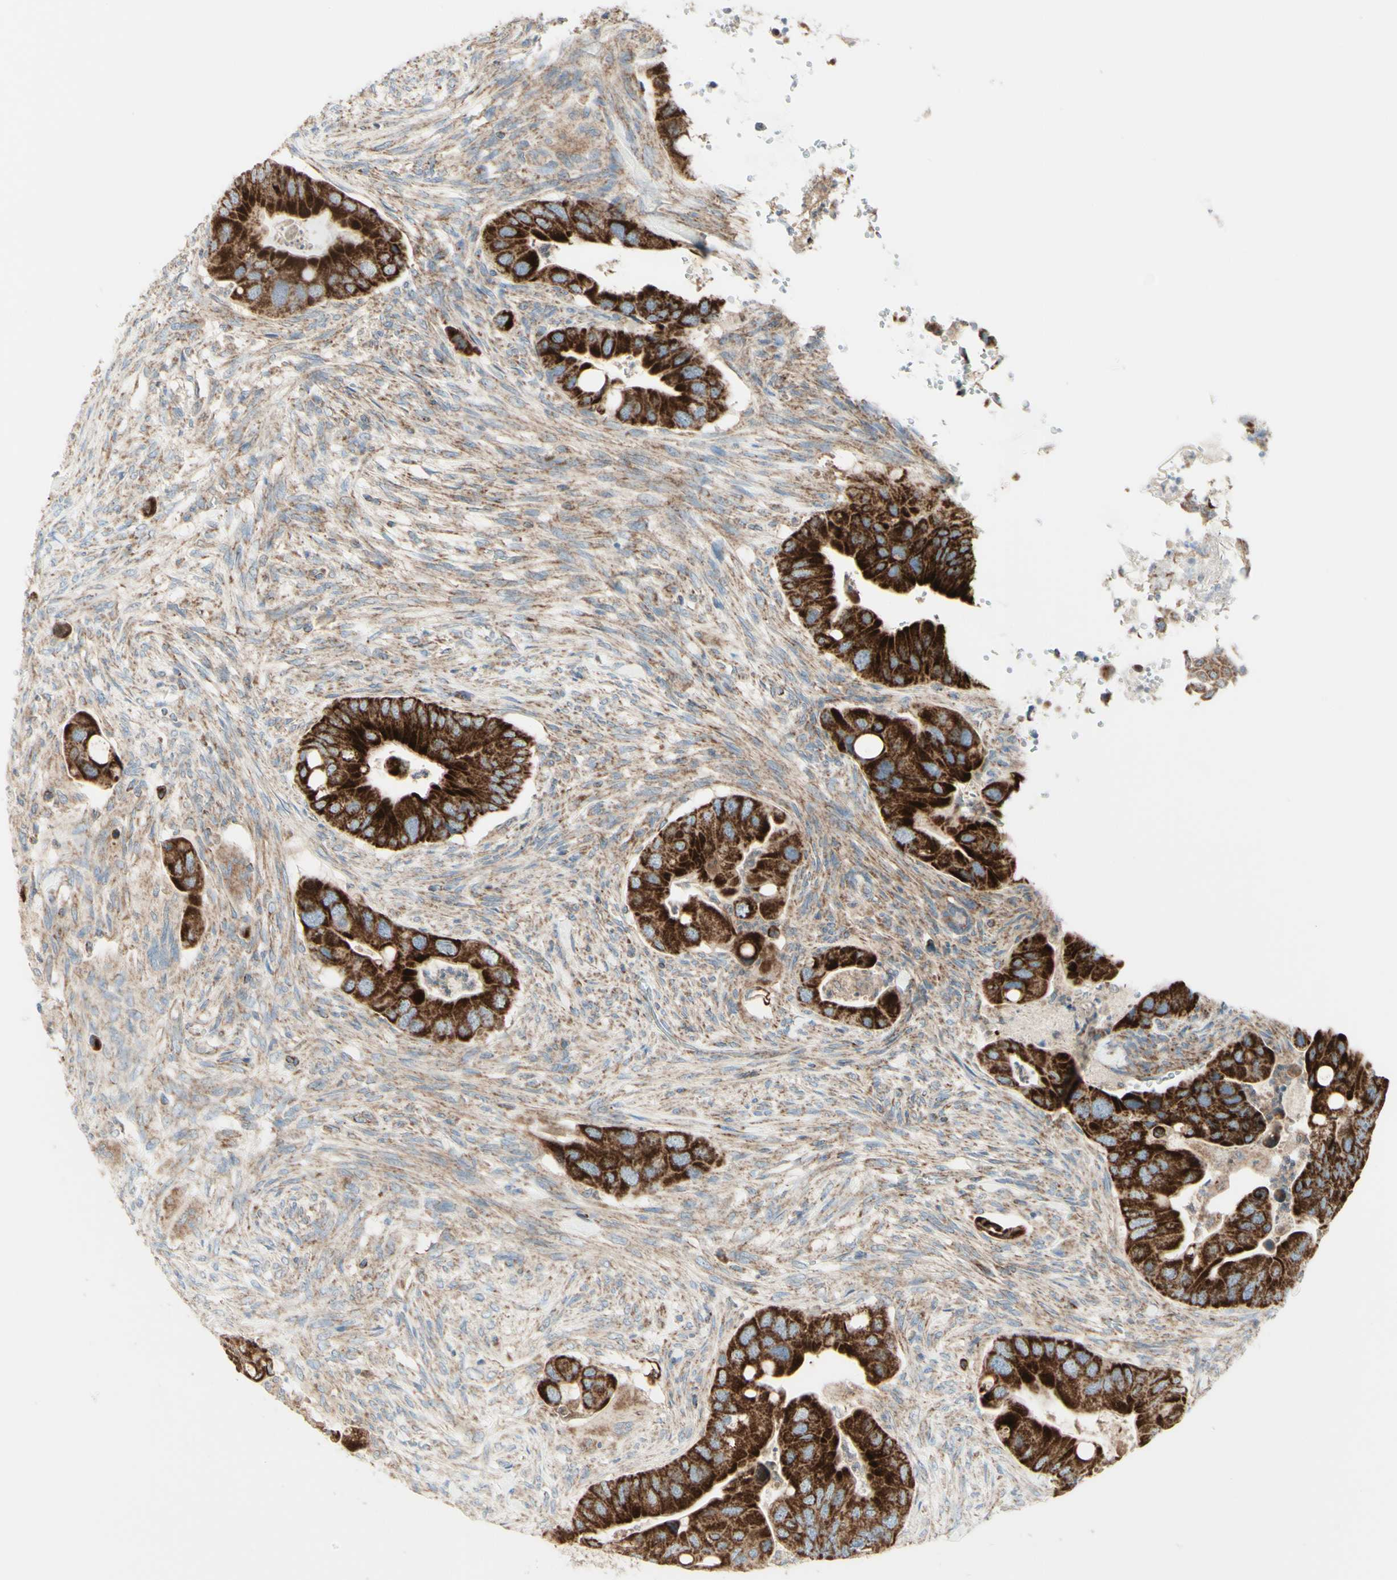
{"staining": {"intensity": "strong", "quantity": ">75%", "location": "cytoplasmic/membranous"}, "tissue": "colorectal cancer", "cell_type": "Tumor cells", "image_type": "cancer", "snomed": [{"axis": "morphology", "description": "Adenocarcinoma, NOS"}, {"axis": "topography", "description": "Rectum"}], "caption": "The micrograph reveals staining of colorectal adenocarcinoma, revealing strong cytoplasmic/membranous protein expression (brown color) within tumor cells.", "gene": "ARMC10", "patient": {"sex": "female", "age": 57}}